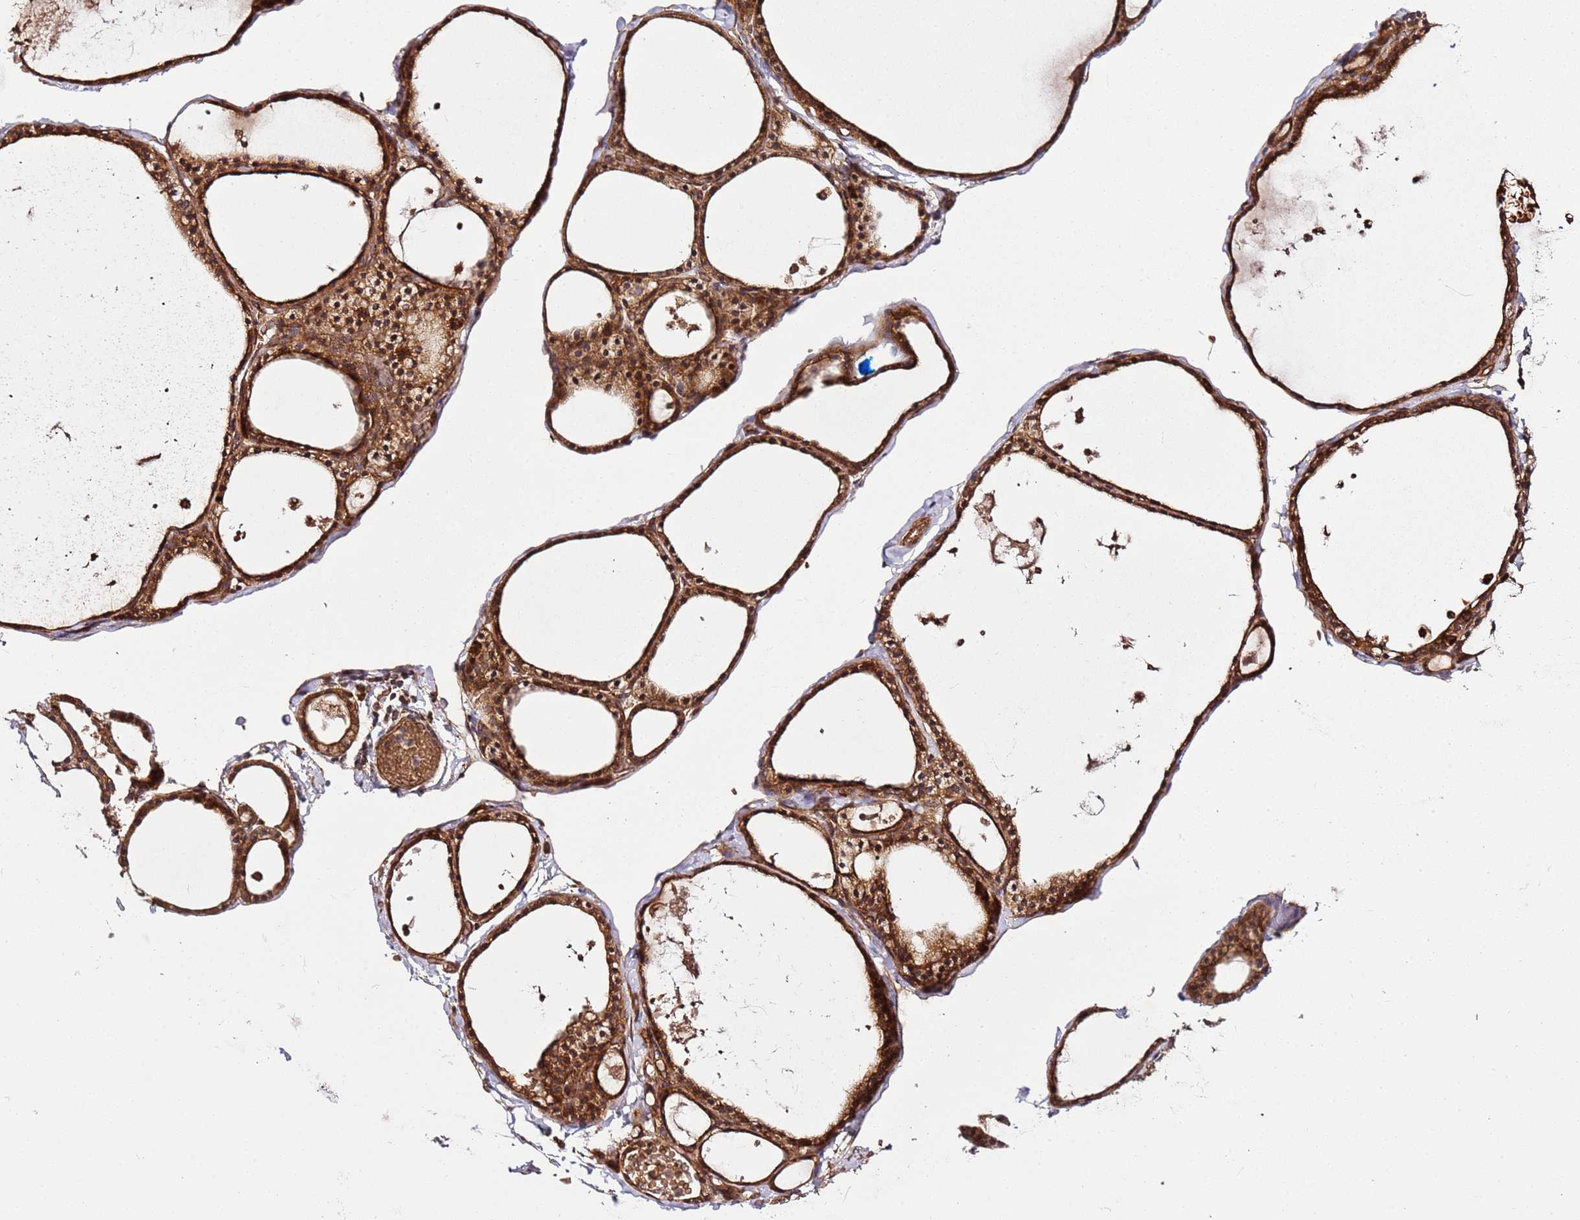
{"staining": {"intensity": "strong", "quantity": ">75%", "location": "cytoplasmic/membranous,nuclear"}, "tissue": "thyroid gland", "cell_type": "Glandular cells", "image_type": "normal", "snomed": [{"axis": "morphology", "description": "Normal tissue, NOS"}, {"axis": "topography", "description": "Thyroid gland"}], "caption": "Glandular cells display high levels of strong cytoplasmic/membranous,nuclear positivity in approximately >75% of cells in normal thyroid gland. (IHC, brightfield microscopy, high magnification).", "gene": "TM2D2", "patient": {"sex": "male", "age": 56}}